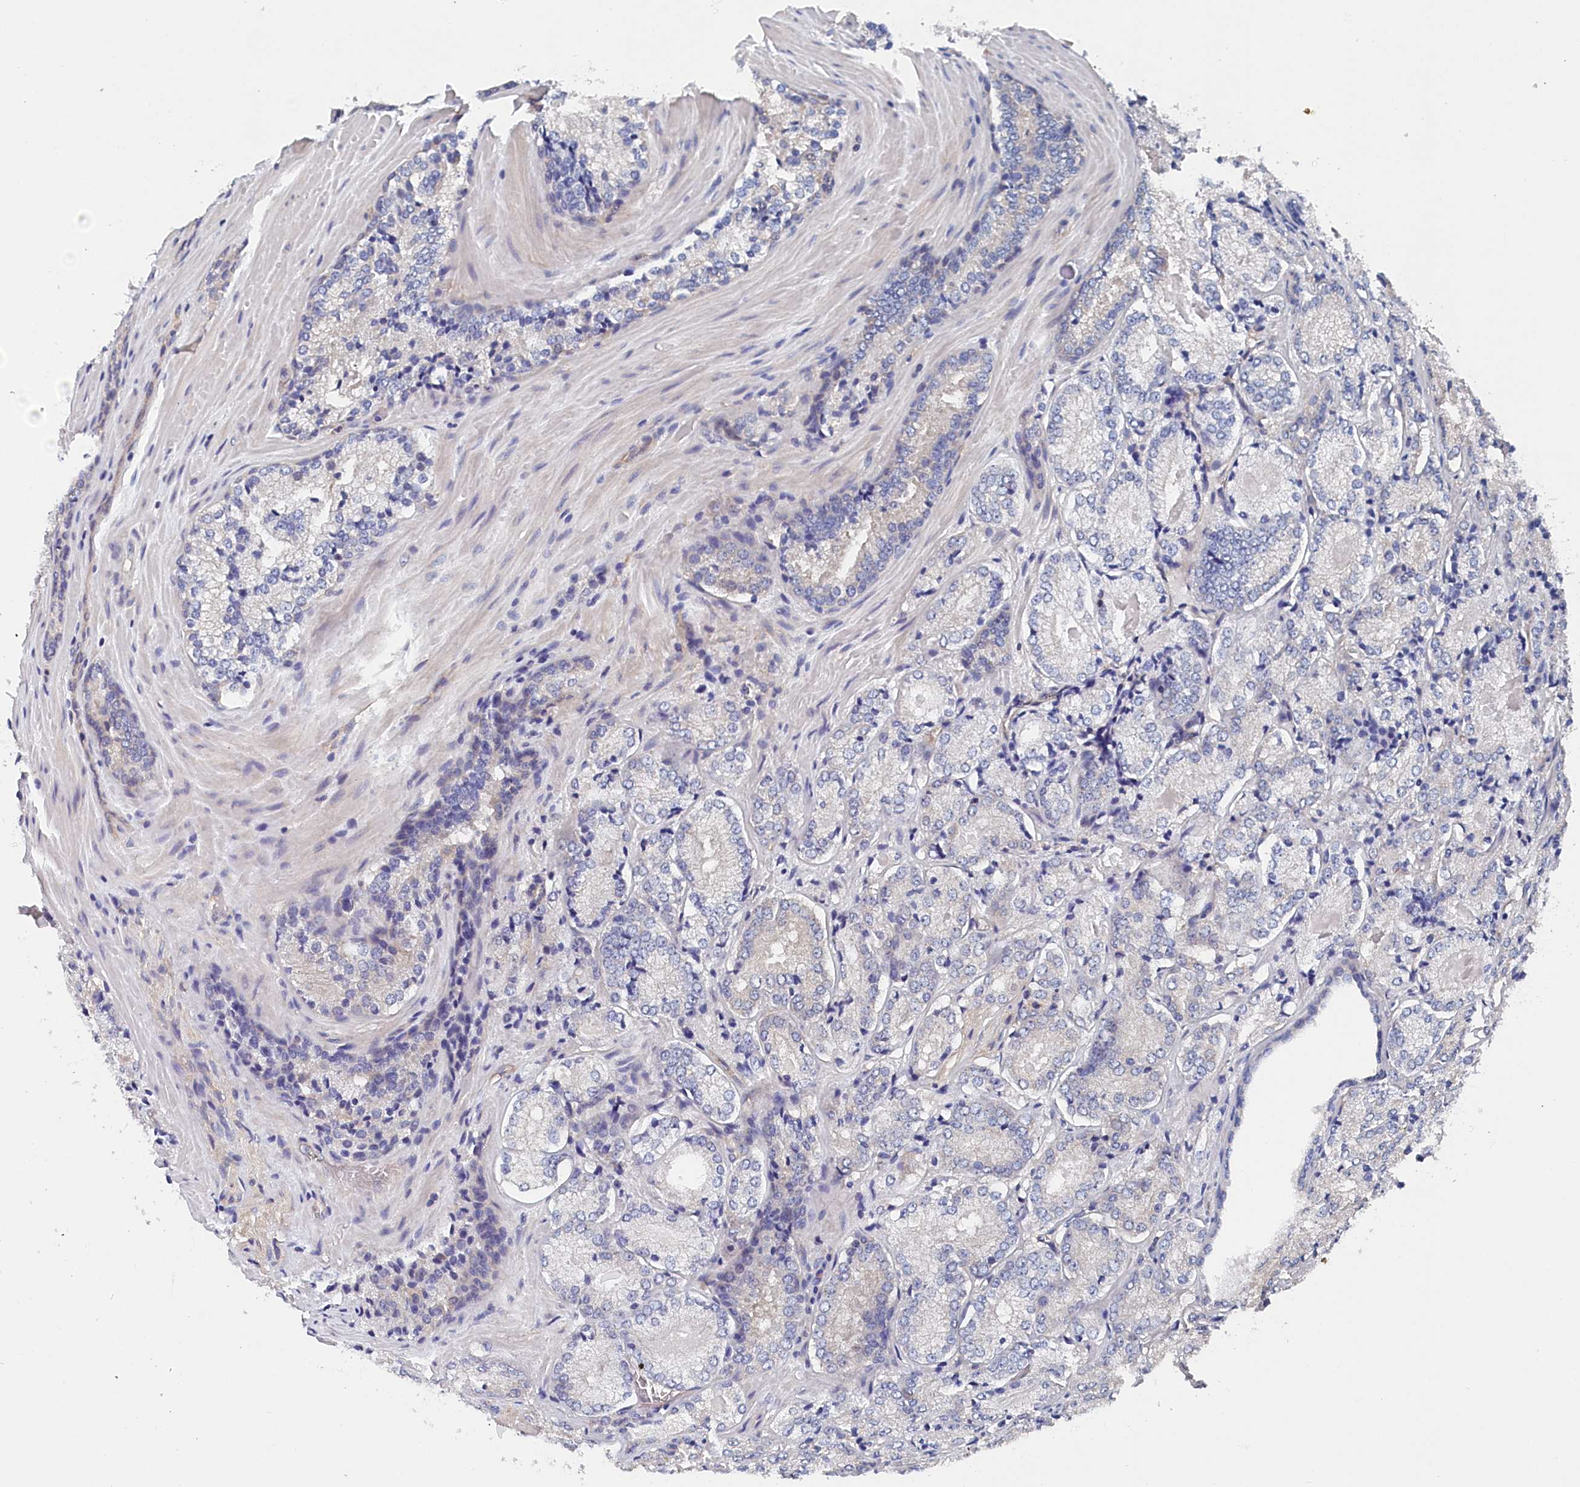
{"staining": {"intensity": "negative", "quantity": "none", "location": "none"}, "tissue": "prostate cancer", "cell_type": "Tumor cells", "image_type": "cancer", "snomed": [{"axis": "morphology", "description": "Adenocarcinoma, Low grade"}, {"axis": "topography", "description": "Prostate"}], "caption": "This is an immunohistochemistry (IHC) micrograph of adenocarcinoma (low-grade) (prostate). There is no expression in tumor cells.", "gene": "BHMT", "patient": {"sex": "male", "age": 74}}